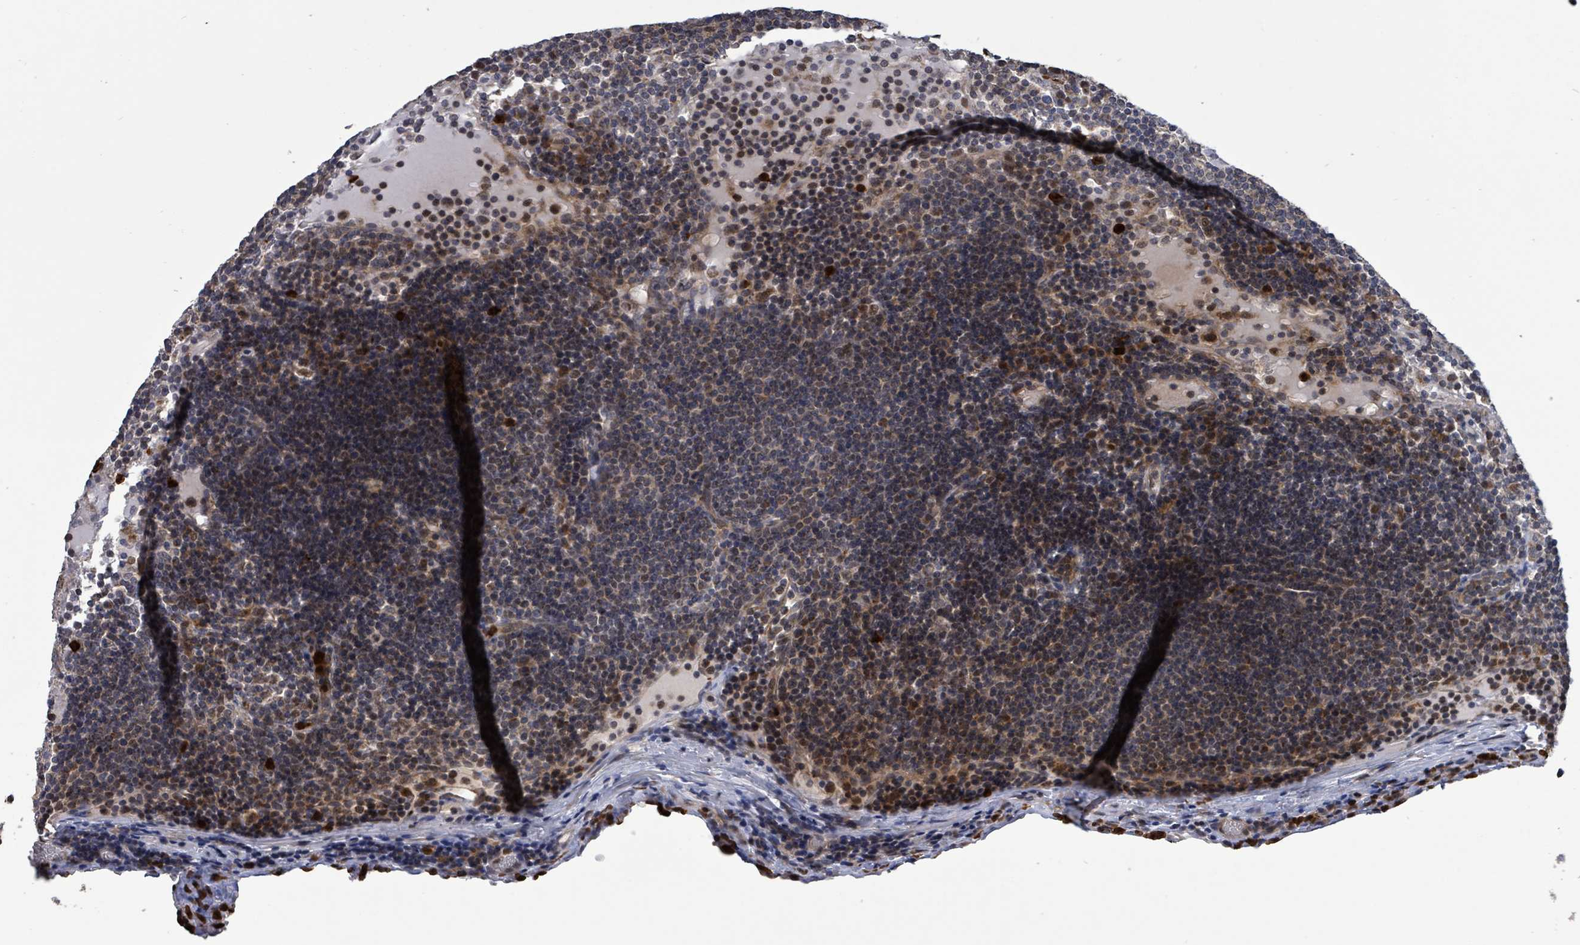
{"staining": {"intensity": "negative", "quantity": "none", "location": "none"}, "tissue": "lymph node", "cell_type": "Germinal center cells", "image_type": "normal", "snomed": [{"axis": "morphology", "description": "Normal tissue, NOS"}, {"axis": "topography", "description": "Lymph node"}], "caption": "IHC of unremarkable human lymph node exhibits no staining in germinal center cells. (IHC, brightfield microscopy, high magnification).", "gene": "COQ6", "patient": {"sex": "male", "age": 53}}